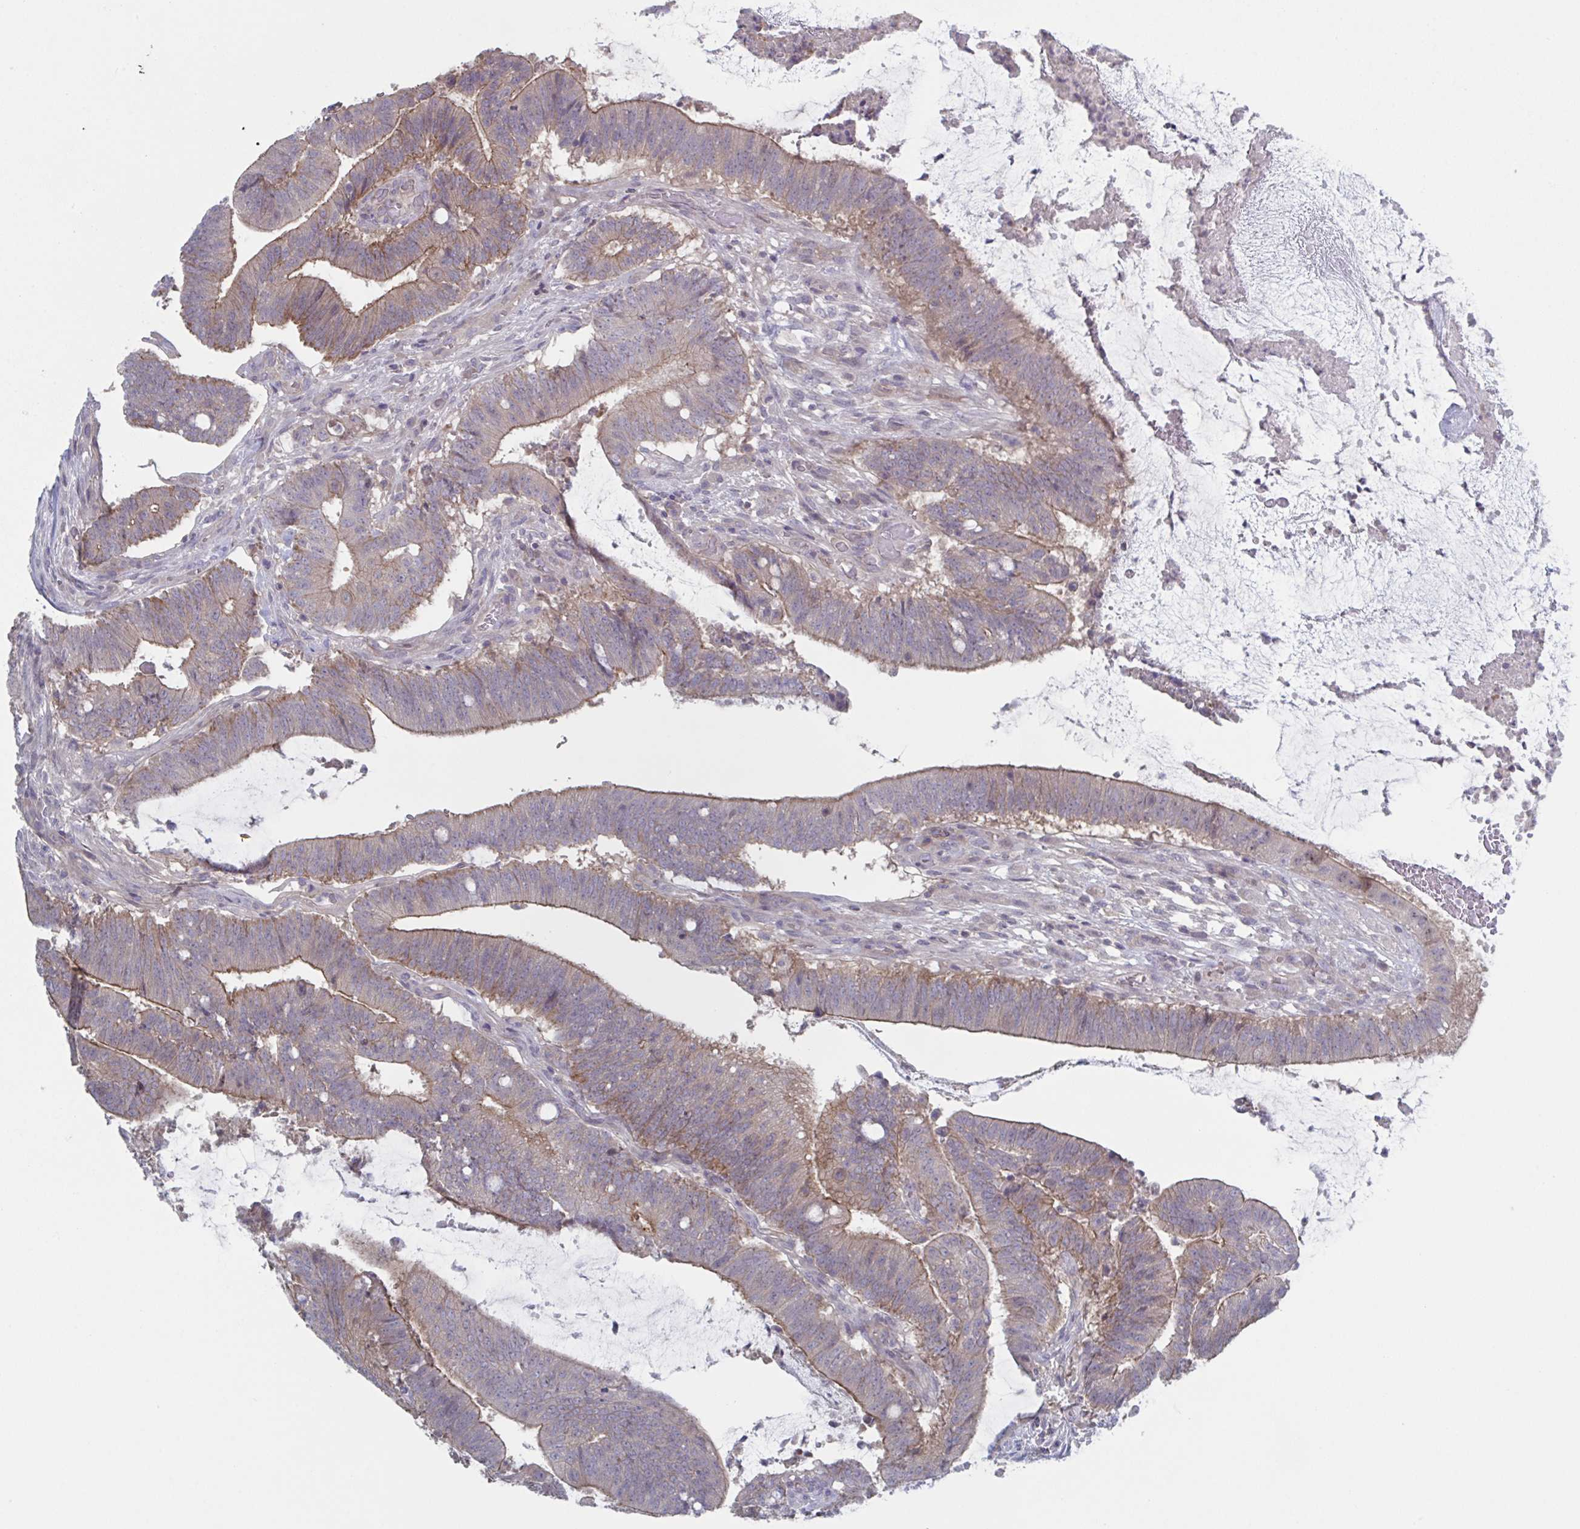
{"staining": {"intensity": "moderate", "quantity": "25%-75%", "location": "cytoplasmic/membranous"}, "tissue": "colorectal cancer", "cell_type": "Tumor cells", "image_type": "cancer", "snomed": [{"axis": "morphology", "description": "Adenocarcinoma, NOS"}, {"axis": "topography", "description": "Colon"}], "caption": "An immunohistochemistry (IHC) photomicrograph of tumor tissue is shown. Protein staining in brown labels moderate cytoplasmic/membranous positivity in colorectal adenocarcinoma within tumor cells.", "gene": "STK26", "patient": {"sex": "female", "age": 43}}